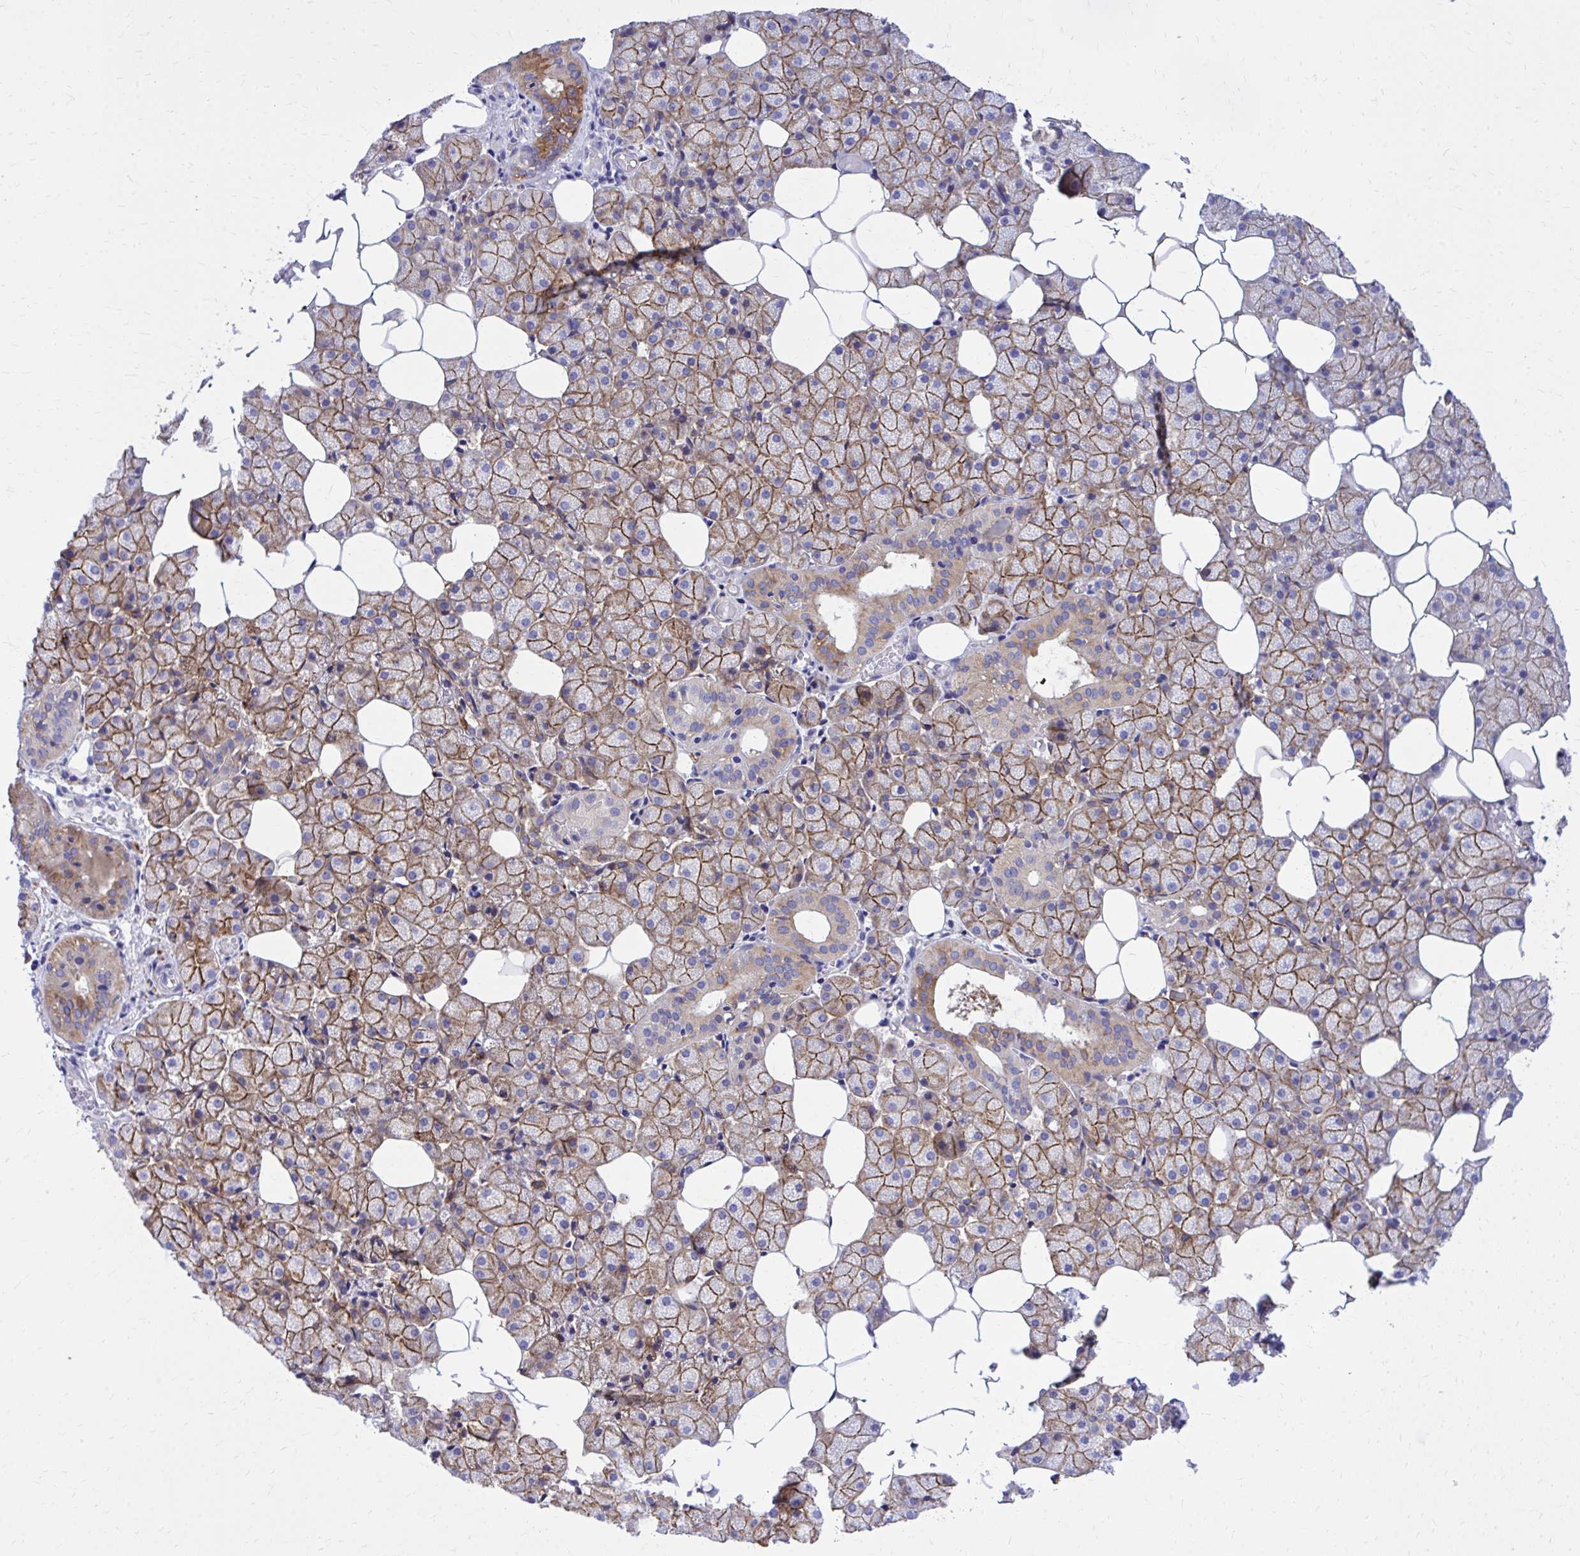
{"staining": {"intensity": "moderate", "quantity": ">75%", "location": "cytoplasmic/membranous"}, "tissue": "salivary gland", "cell_type": "Glandular cells", "image_type": "normal", "snomed": [{"axis": "morphology", "description": "Normal tissue, NOS"}, {"axis": "topography", "description": "Salivary gland"}], "caption": "A brown stain labels moderate cytoplasmic/membranous expression of a protein in glandular cells of benign human salivary gland.", "gene": "EPB41L1", "patient": {"sex": "male", "age": 38}}